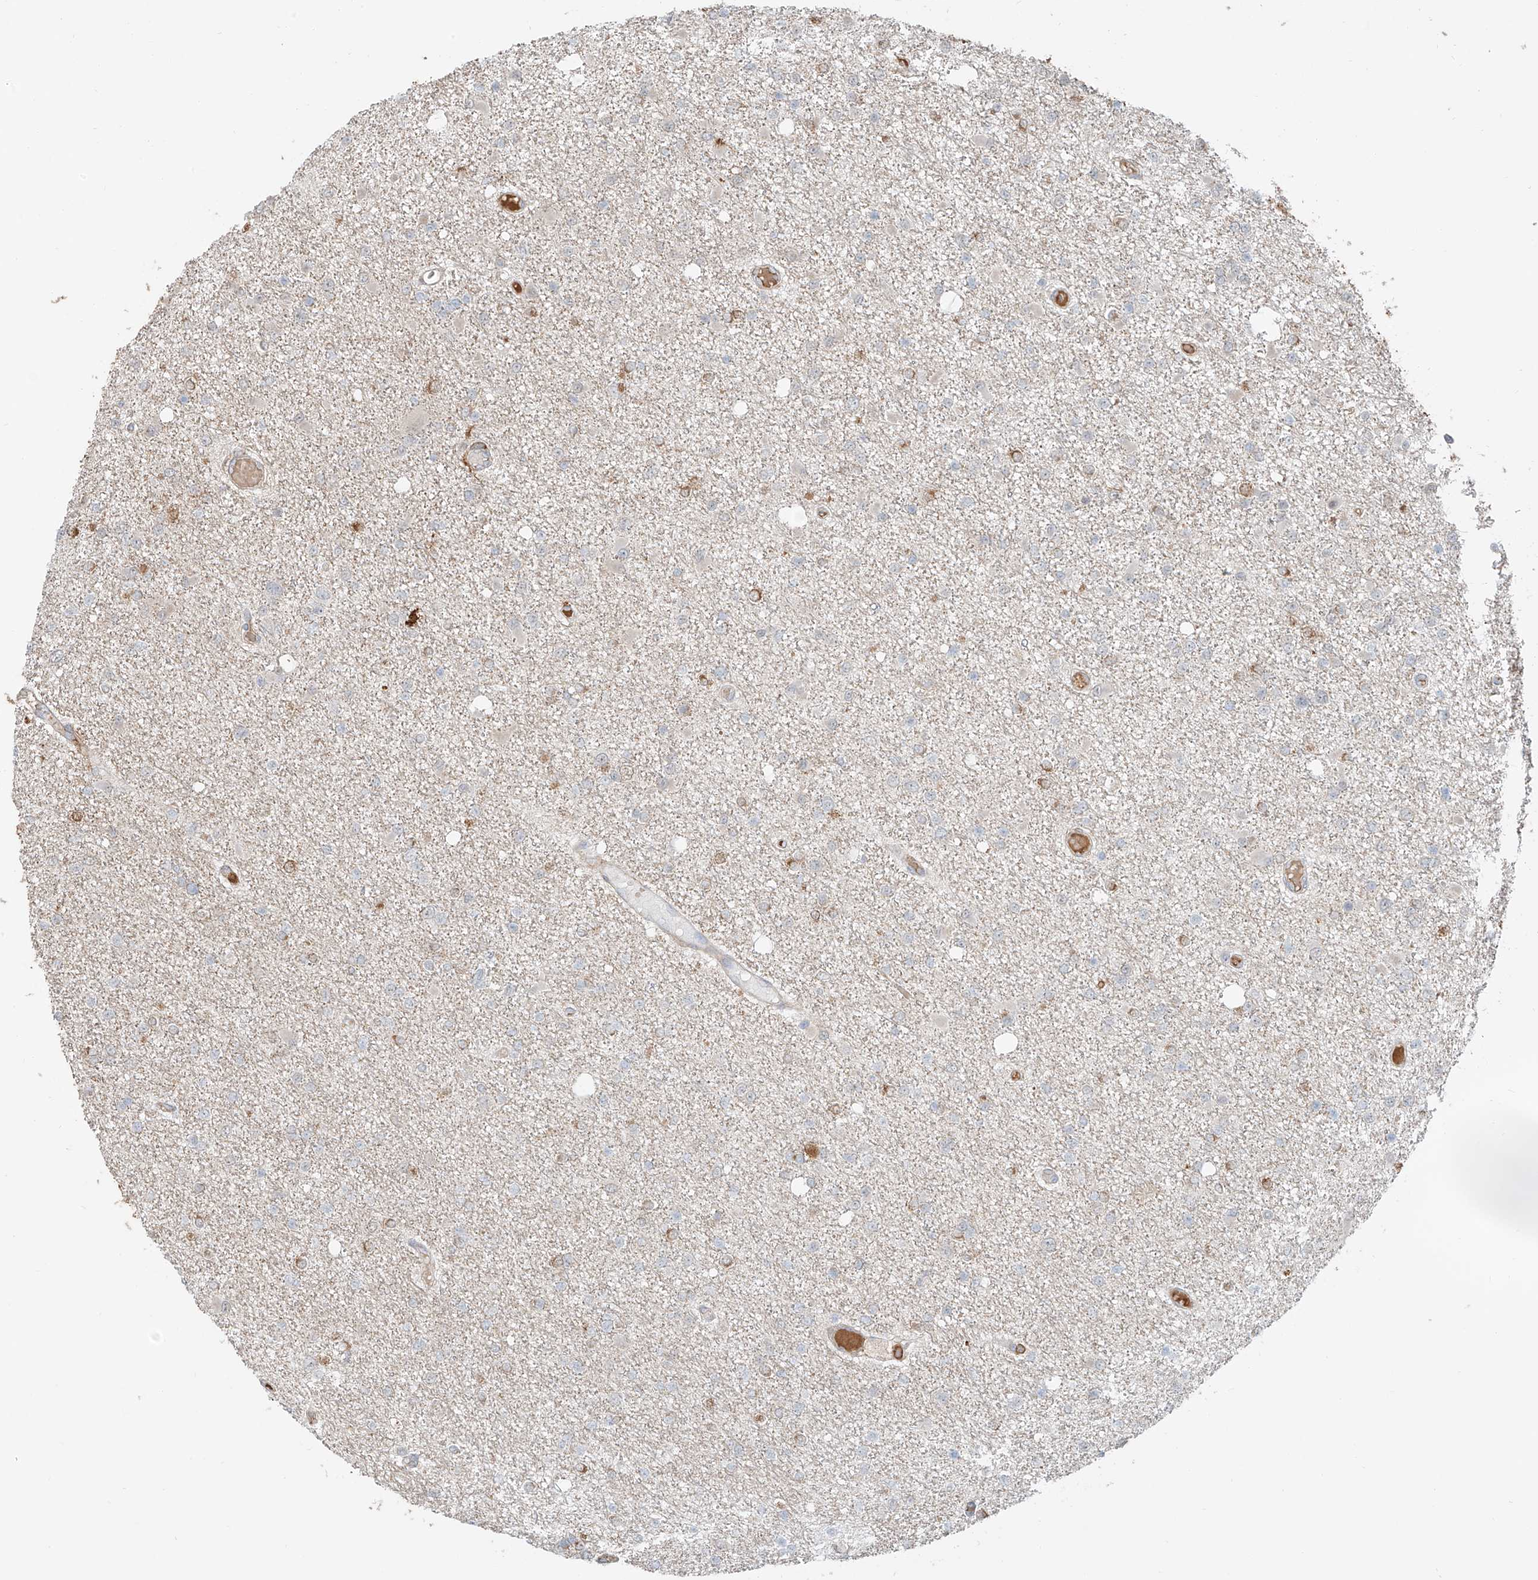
{"staining": {"intensity": "negative", "quantity": "none", "location": "none"}, "tissue": "glioma", "cell_type": "Tumor cells", "image_type": "cancer", "snomed": [{"axis": "morphology", "description": "Glioma, malignant, Low grade"}, {"axis": "topography", "description": "Brain"}], "caption": "A histopathology image of low-grade glioma (malignant) stained for a protein exhibits no brown staining in tumor cells. (Brightfield microscopy of DAB (3,3'-diaminobenzidine) immunohistochemistry (IHC) at high magnification).", "gene": "CEP162", "patient": {"sex": "female", "age": 22}}